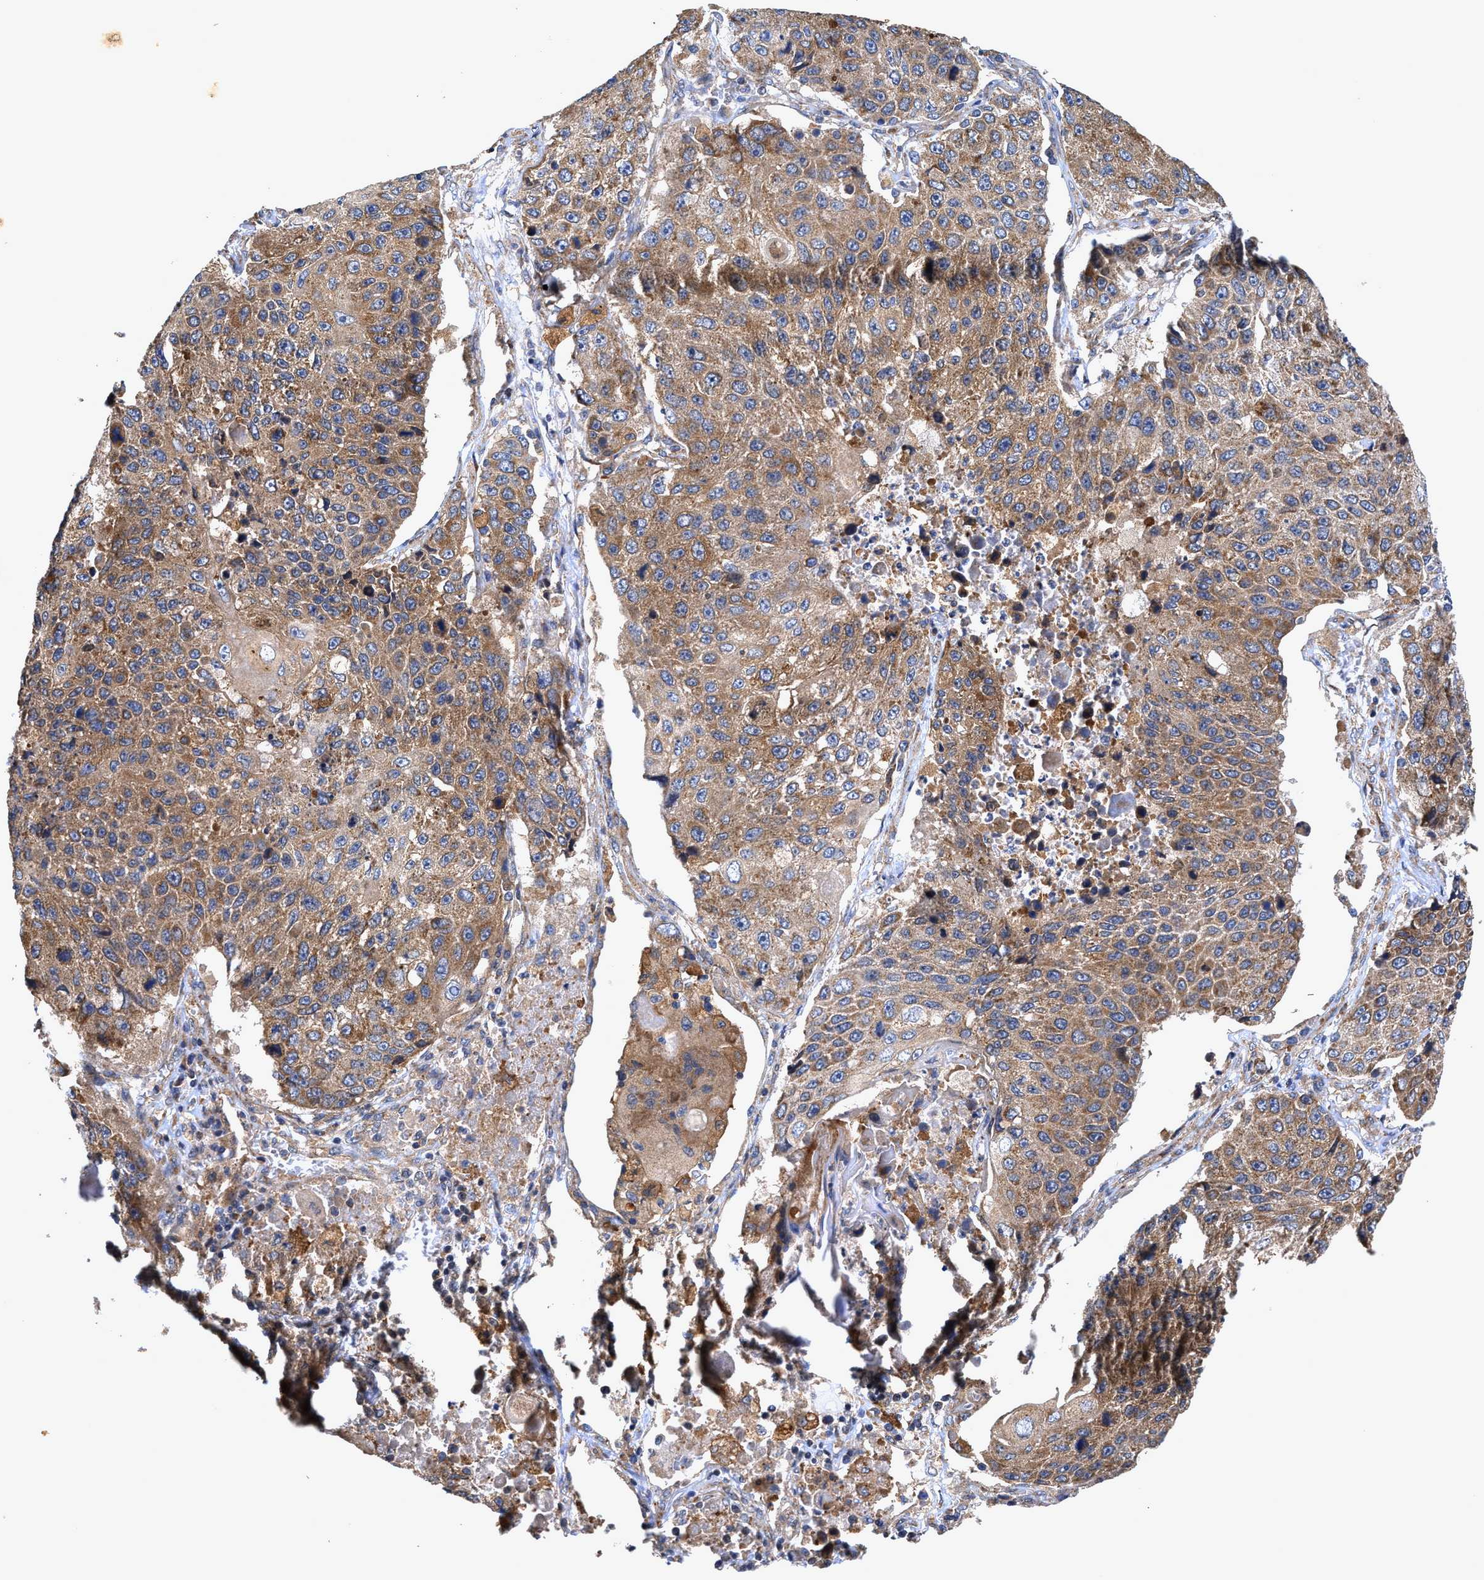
{"staining": {"intensity": "moderate", "quantity": ">75%", "location": "cytoplasmic/membranous"}, "tissue": "lung cancer", "cell_type": "Tumor cells", "image_type": "cancer", "snomed": [{"axis": "morphology", "description": "Squamous cell carcinoma, NOS"}, {"axis": "topography", "description": "Lung"}], "caption": "Immunohistochemistry (IHC) micrograph of neoplastic tissue: lung cancer stained using IHC reveals medium levels of moderate protein expression localized specifically in the cytoplasmic/membranous of tumor cells, appearing as a cytoplasmic/membranous brown color.", "gene": "EFNA4", "patient": {"sex": "male", "age": 61}}